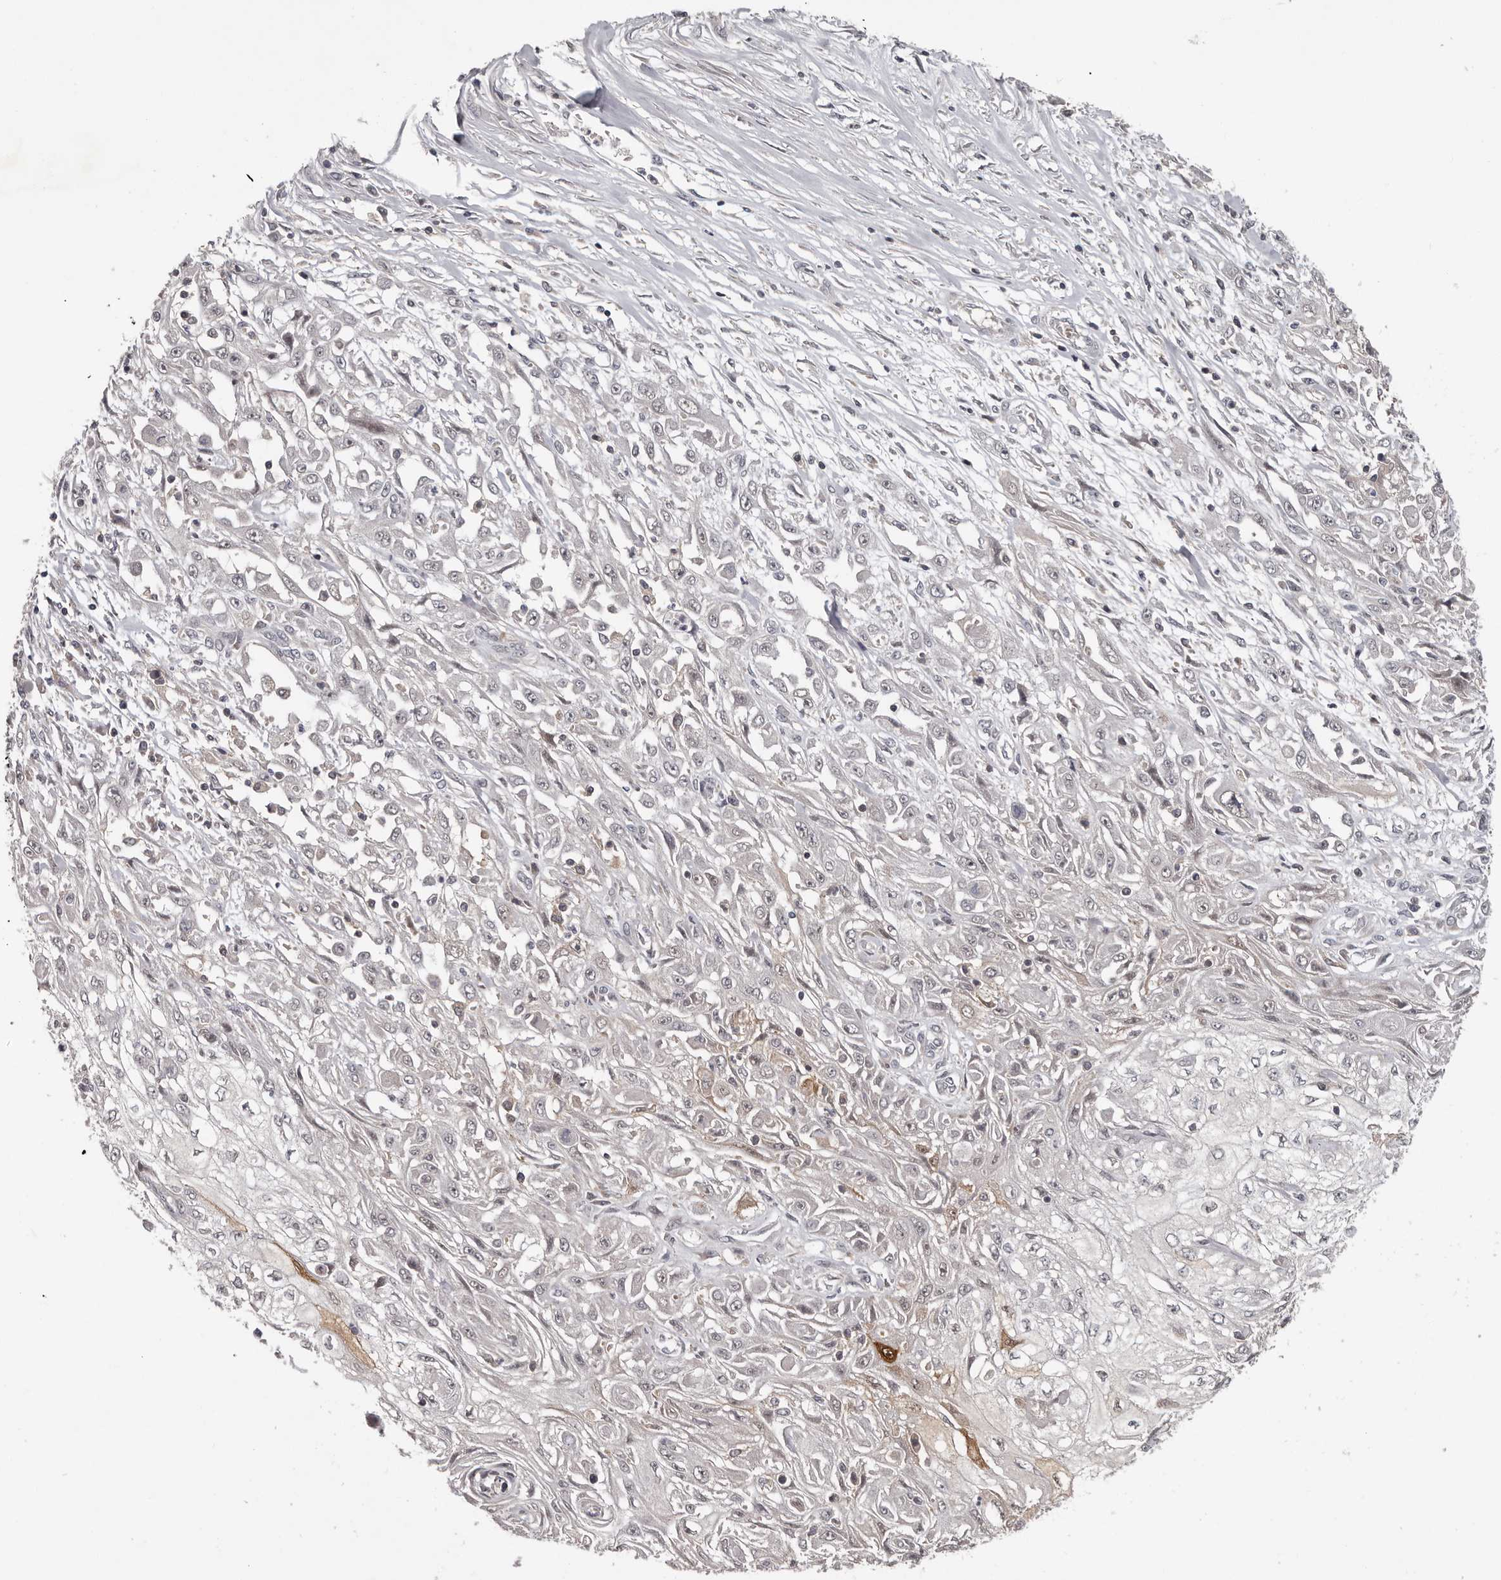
{"staining": {"intensity": "moderate", "quantity": "<25%", "location": "cytoplasmic/membranous,nuclear"}, "tissue": "skin cancer", "cell_type": "Tumor cells", "image_type": "cancer", "snomed": [{"axis": "morphology", "description": "Squamous cell carcinoma, NOS"}, {"axis": "morphology", "description": "Squamous cell carcinoma, metastatic, NOS"}, {"axis": "topography", "description": "Skin"}, {"axis": "topography", "description": "Lymph node"}], "caption": "Approximately <25% of tumor cells in skin cancer exhibit moderate cytoplasmic/membranous and nuclear protein positivity as visualized by brown immunohistochemical staining.", "gene": "ANKRD44", "patient": {"sex": "male", "age": 75}}